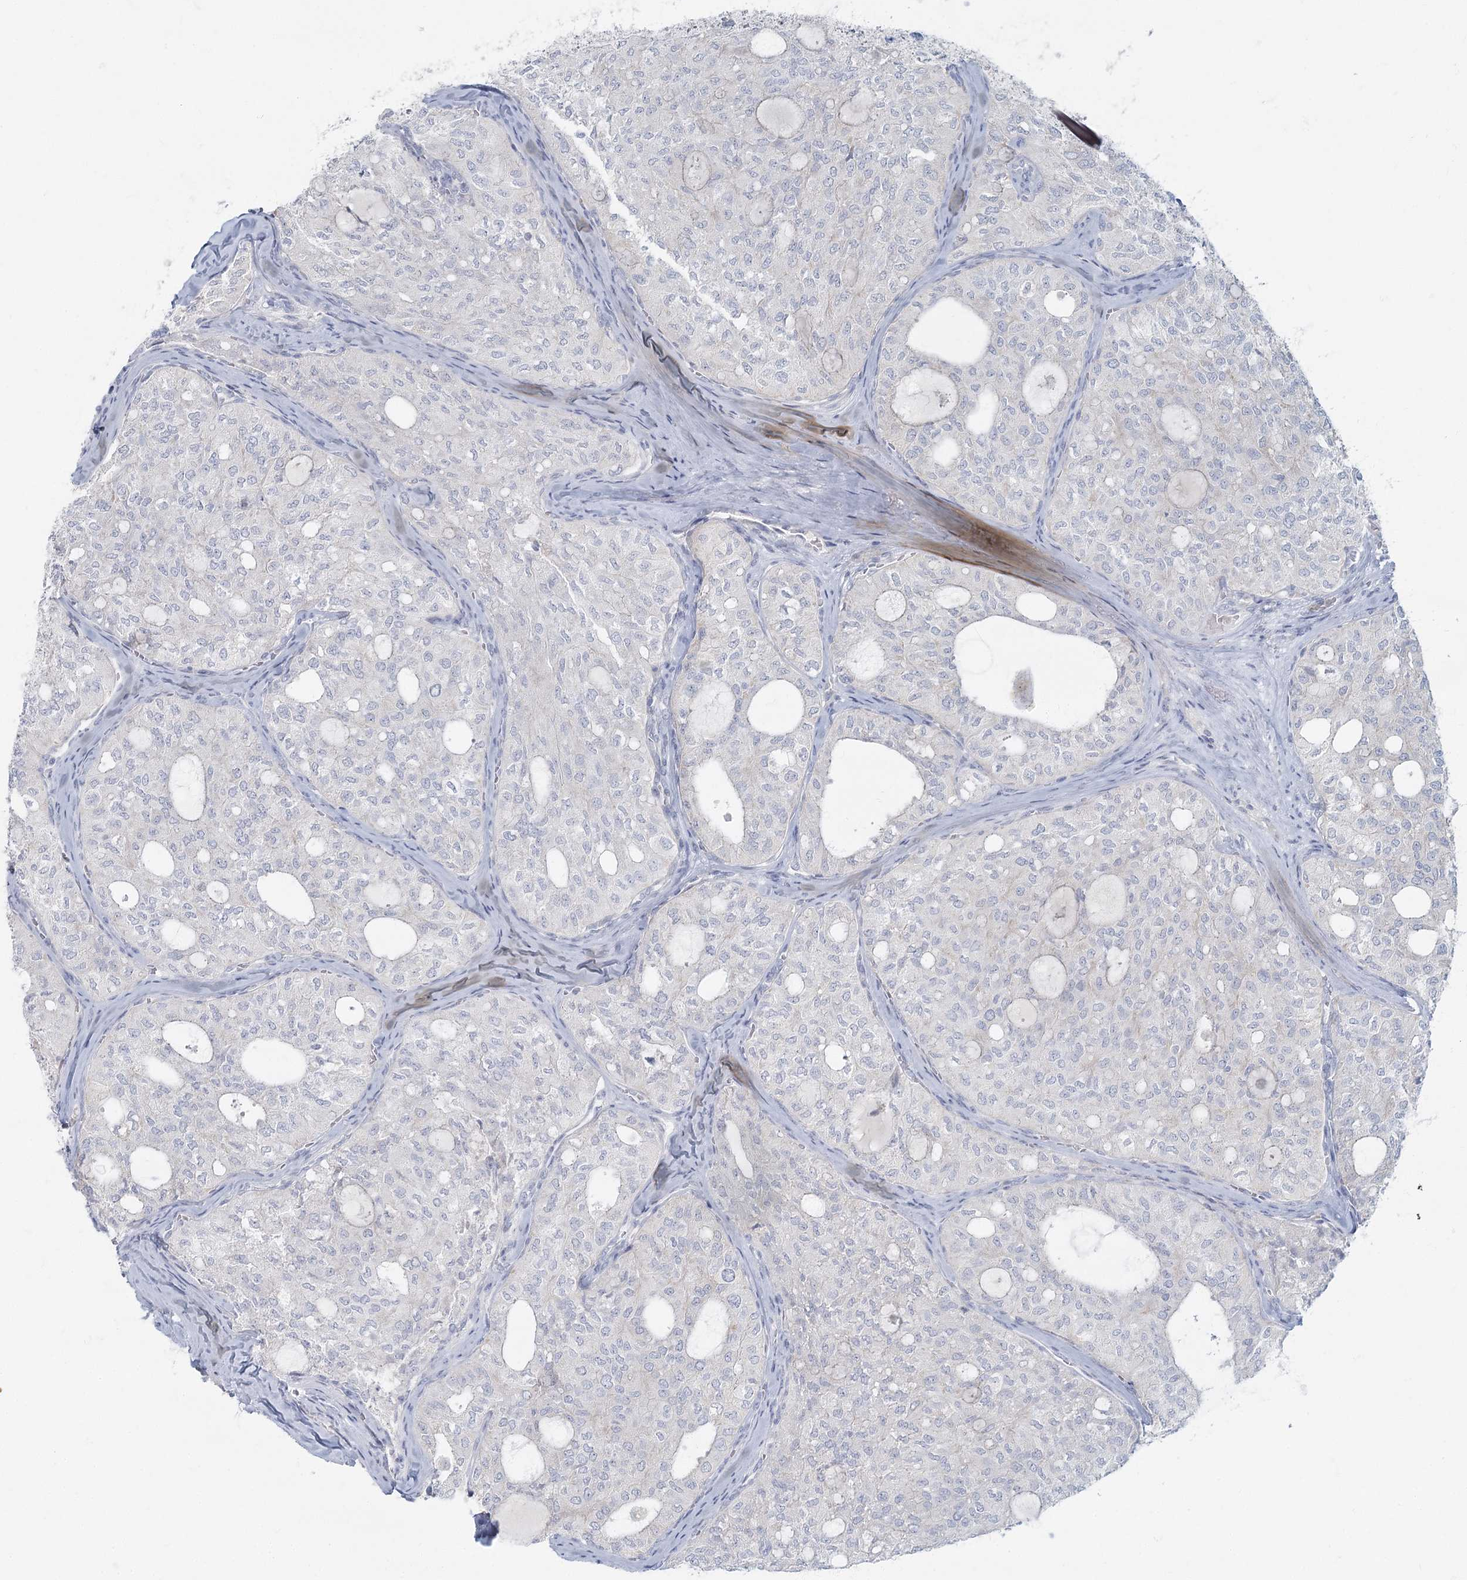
{"staining": {"intensity": "negative", "quantity": "none", "location": "none"}, "tissue": "thyroid cancer", "cell_type": "Tumor cells", "image_type": "cancer", "snomed": [{"axis": "morphology", "description": "Follicular adenoma carcinoma, NOS"}, {"axis": "topography", "description": "Thyroid gland"}], "caption": "An immunohistochemistry (IHC) histopathology image of thyroid cancer is shown. There is no staining in tumor cells of thyroid cancer.", "gene": "FAM110C", "patient": {"sex": "male", "age": 75}}